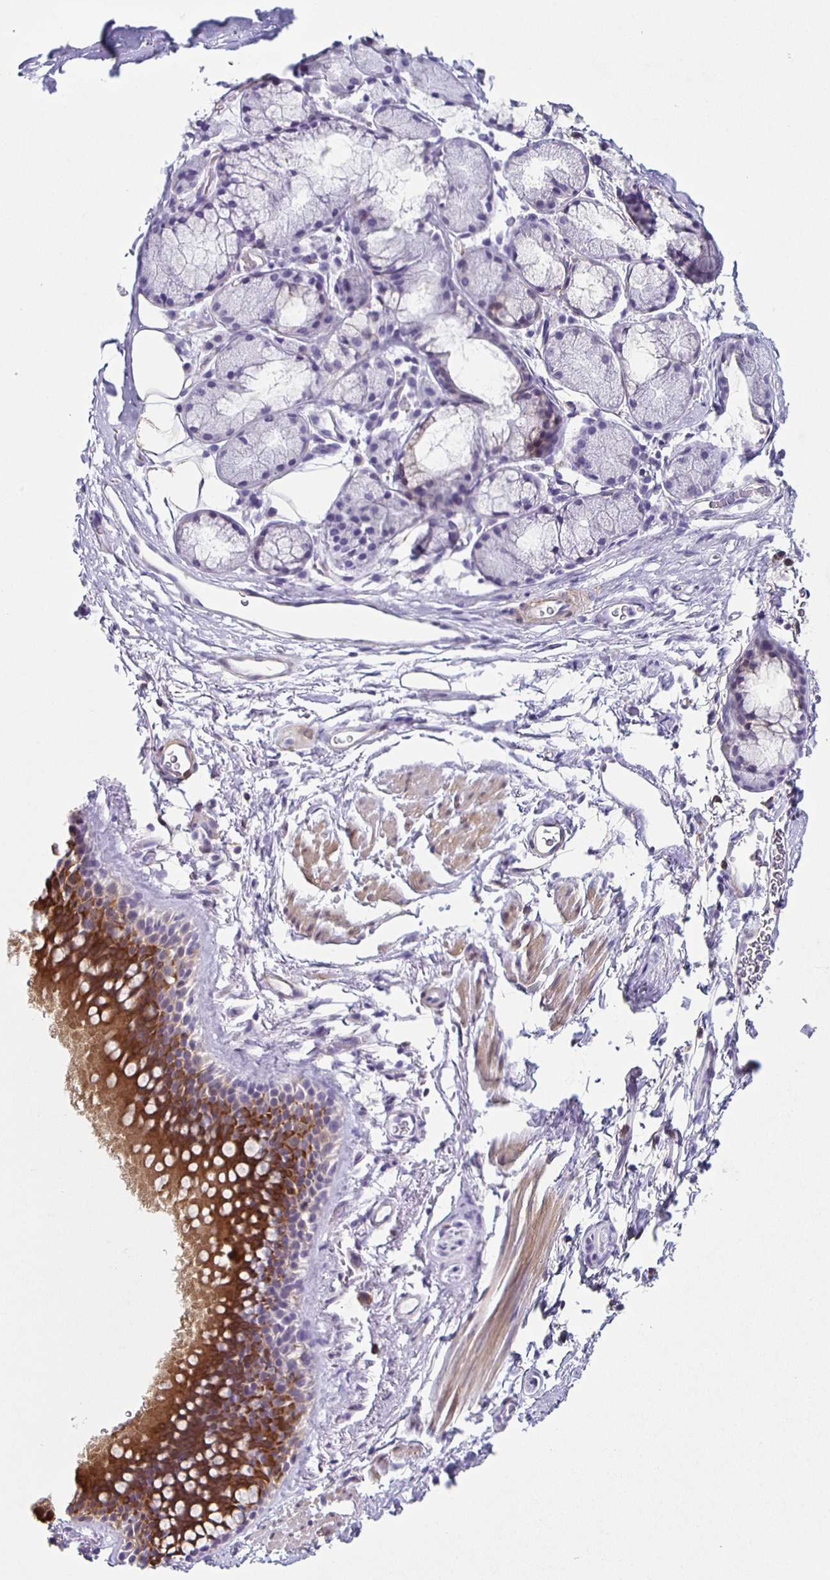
{"staining": {"intensity": "negative", "quantity": "none", "location": "none"}, "tissue": "adipose tissue", "cell_type": "Adipocytes", "image_type": "normal", "snomed": [{"axis": "morphology", "description": "Normal tissue, NOS"}, {"axis": "topography", "description": "Lymph node"}, {"axis": "topography", "description": "Cartilage tissue"}, {"axis": "topography", "description": "Bronchus"}], "caption": "Immunohistochemistry (IHC) histopathology image of unremarkable adipose tissue: adipose tissue stained with DAB (3,3'-diaminobenzidine) reveals no significant protein positivity in adipocytes.", "gene": "TPPP", "patient": {"sex": "female", "age": 70}}